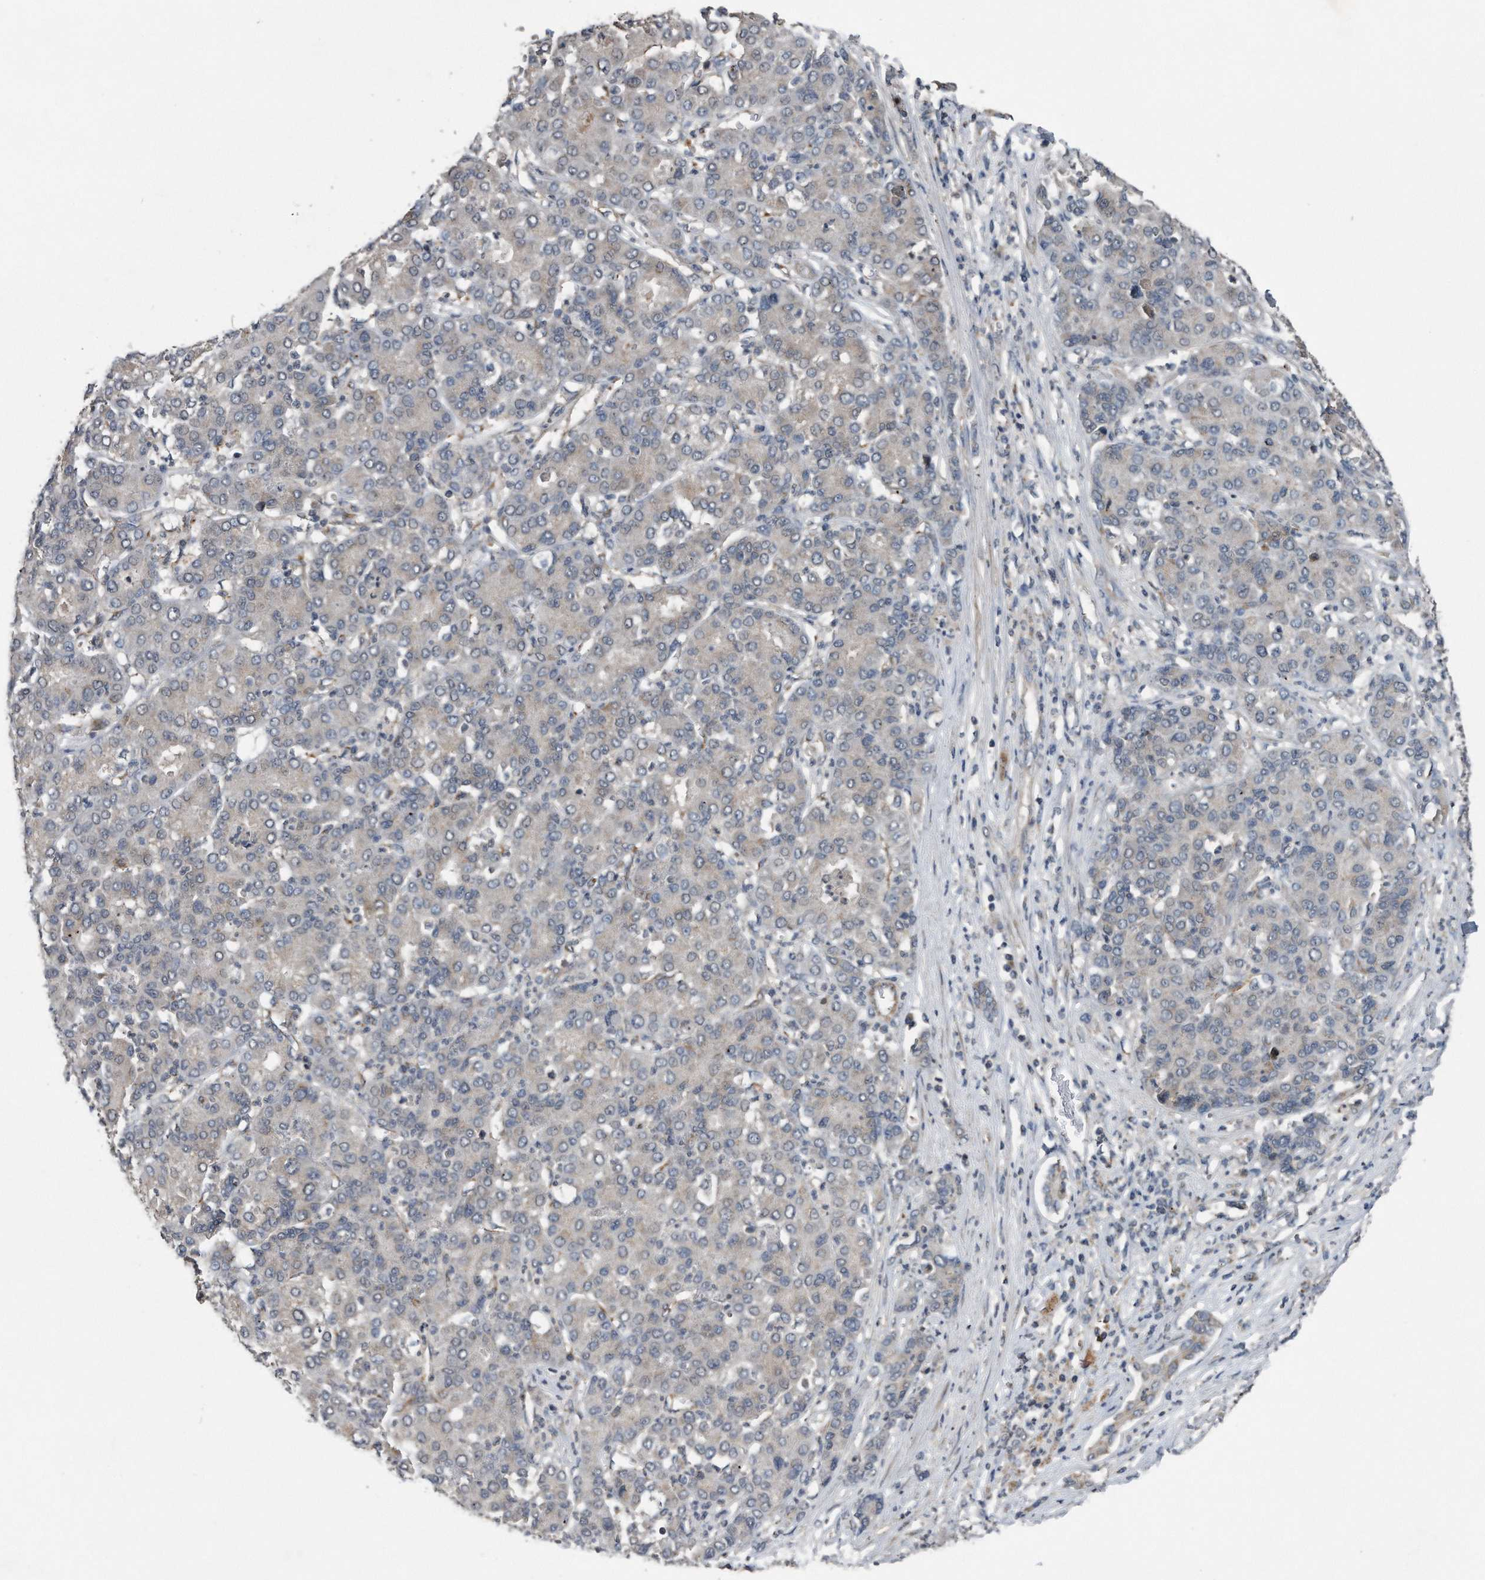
{"staining": {"intensity": "negative", "quantity": "none", "location": "none"}, "tissue": "liver cancer", "cell_type": "Tumor cells", "image_type": "cancer", "snomed": [{"axis": "morphology", "description": "Carcinoma, Hepatocellular, NOS"}, {"axis": "topography", "description": "Liver"}], "caption": "Immunohistochemical staining of human hepatocellular carcinoma (liver) exhibits no significant positivity in tumor cells. (DAB (3,3'-diaminobenzidine) IHC with hematoxylin counter stain).", "gene": "LYRM4", "patient": {"sex": "male", "age": 65}}